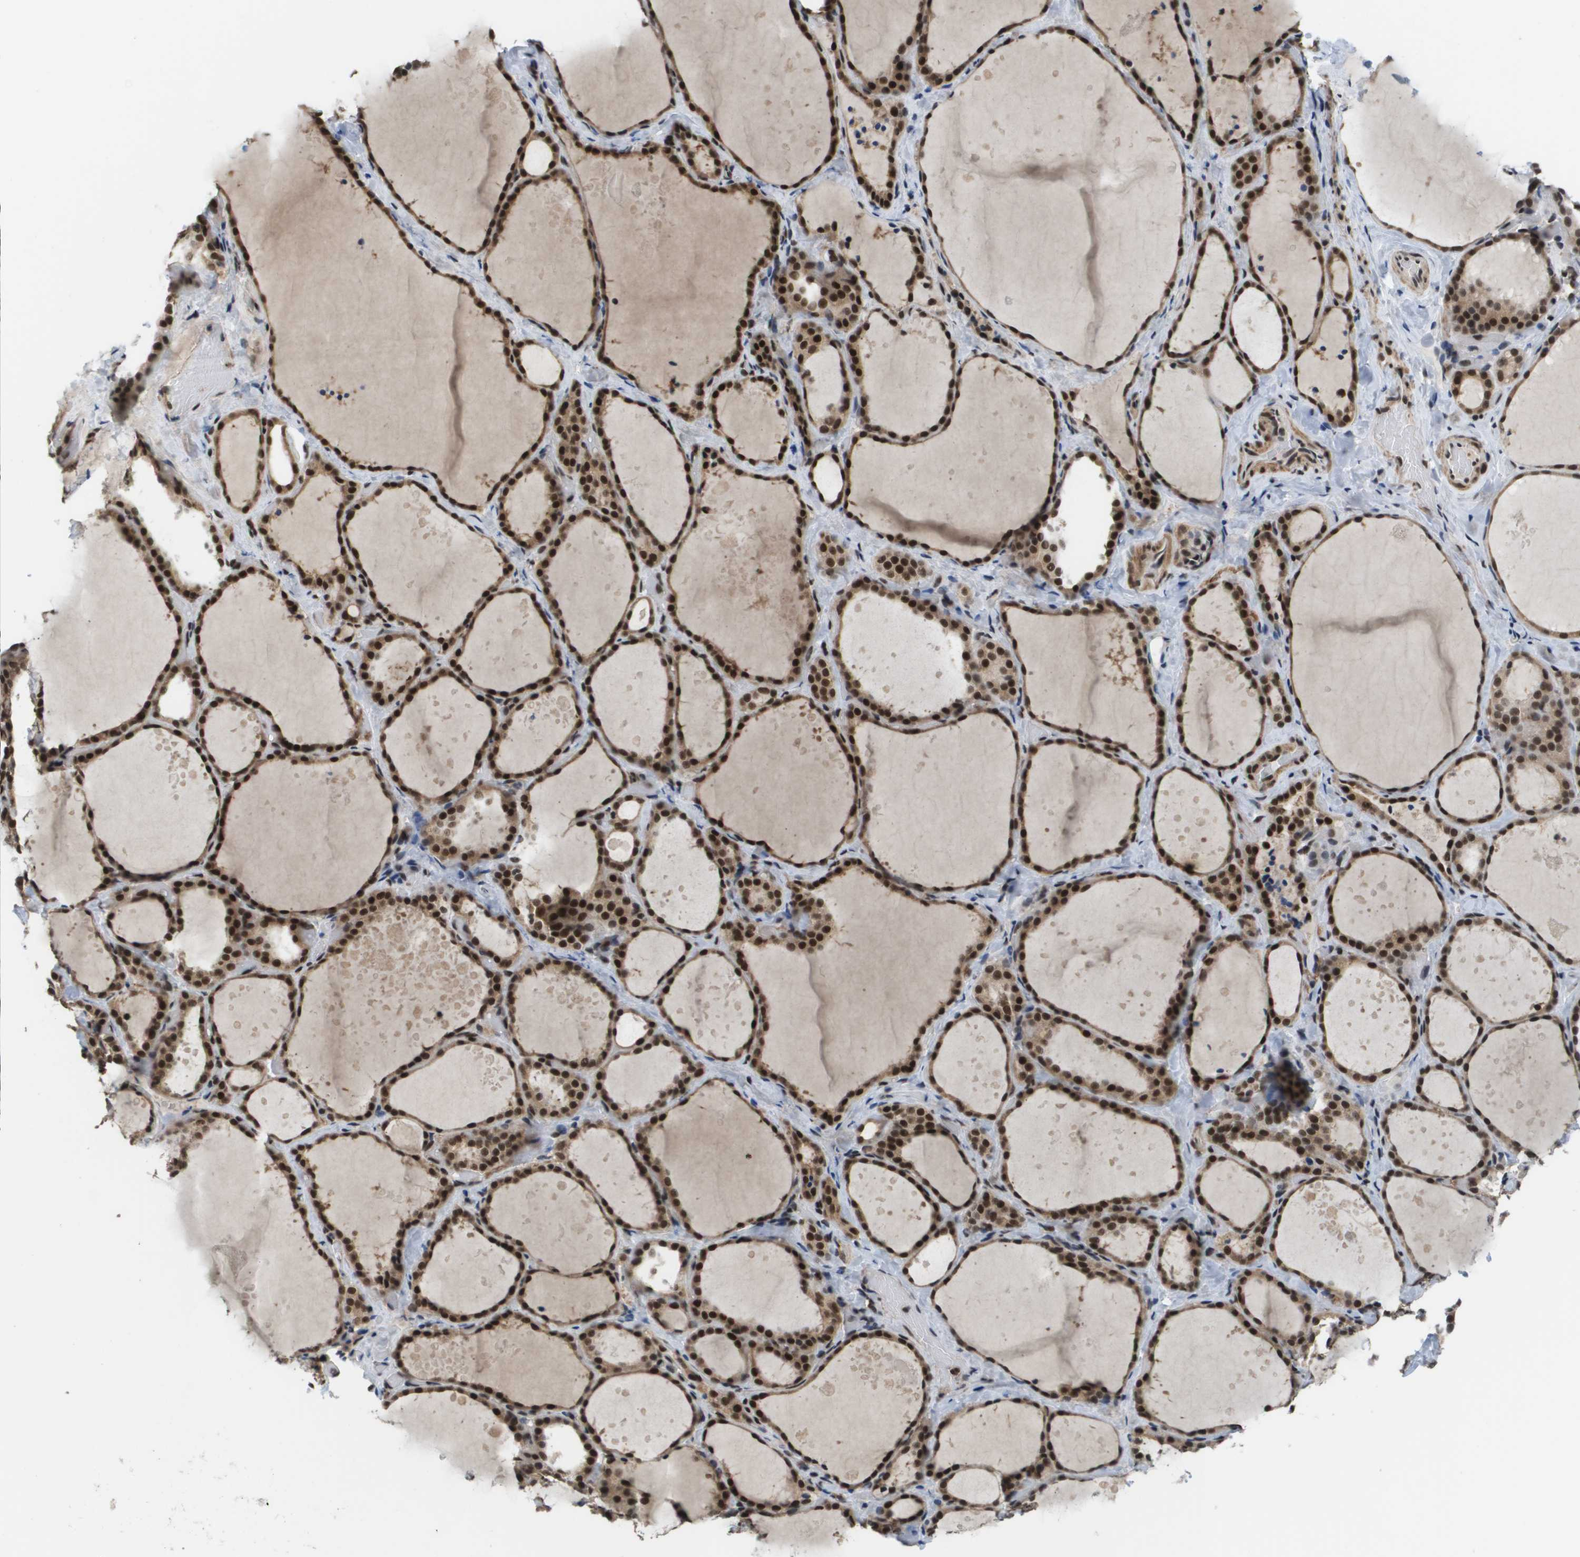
{"staining": {"intensity": "strong", "quantity": ">75%", "location": "cytoplasmic/membranous,nuclear"}, "tissue": "thyroid gland", "cell_type": "Glandular cells", "image_type": "normal", "snomed": [{"axis": "morphology", "description": "Normal tissue, NOS"}, {"axis": "topography", "description": "Thyroid gland"}], "caption": "Glandular cells display strong cytoplasmic/membranous,nuclear staining in approximately >75% of cells in normal thyroid gland.", "gene": "PRCC", "patient": {"sex": "female", "age": 44}}